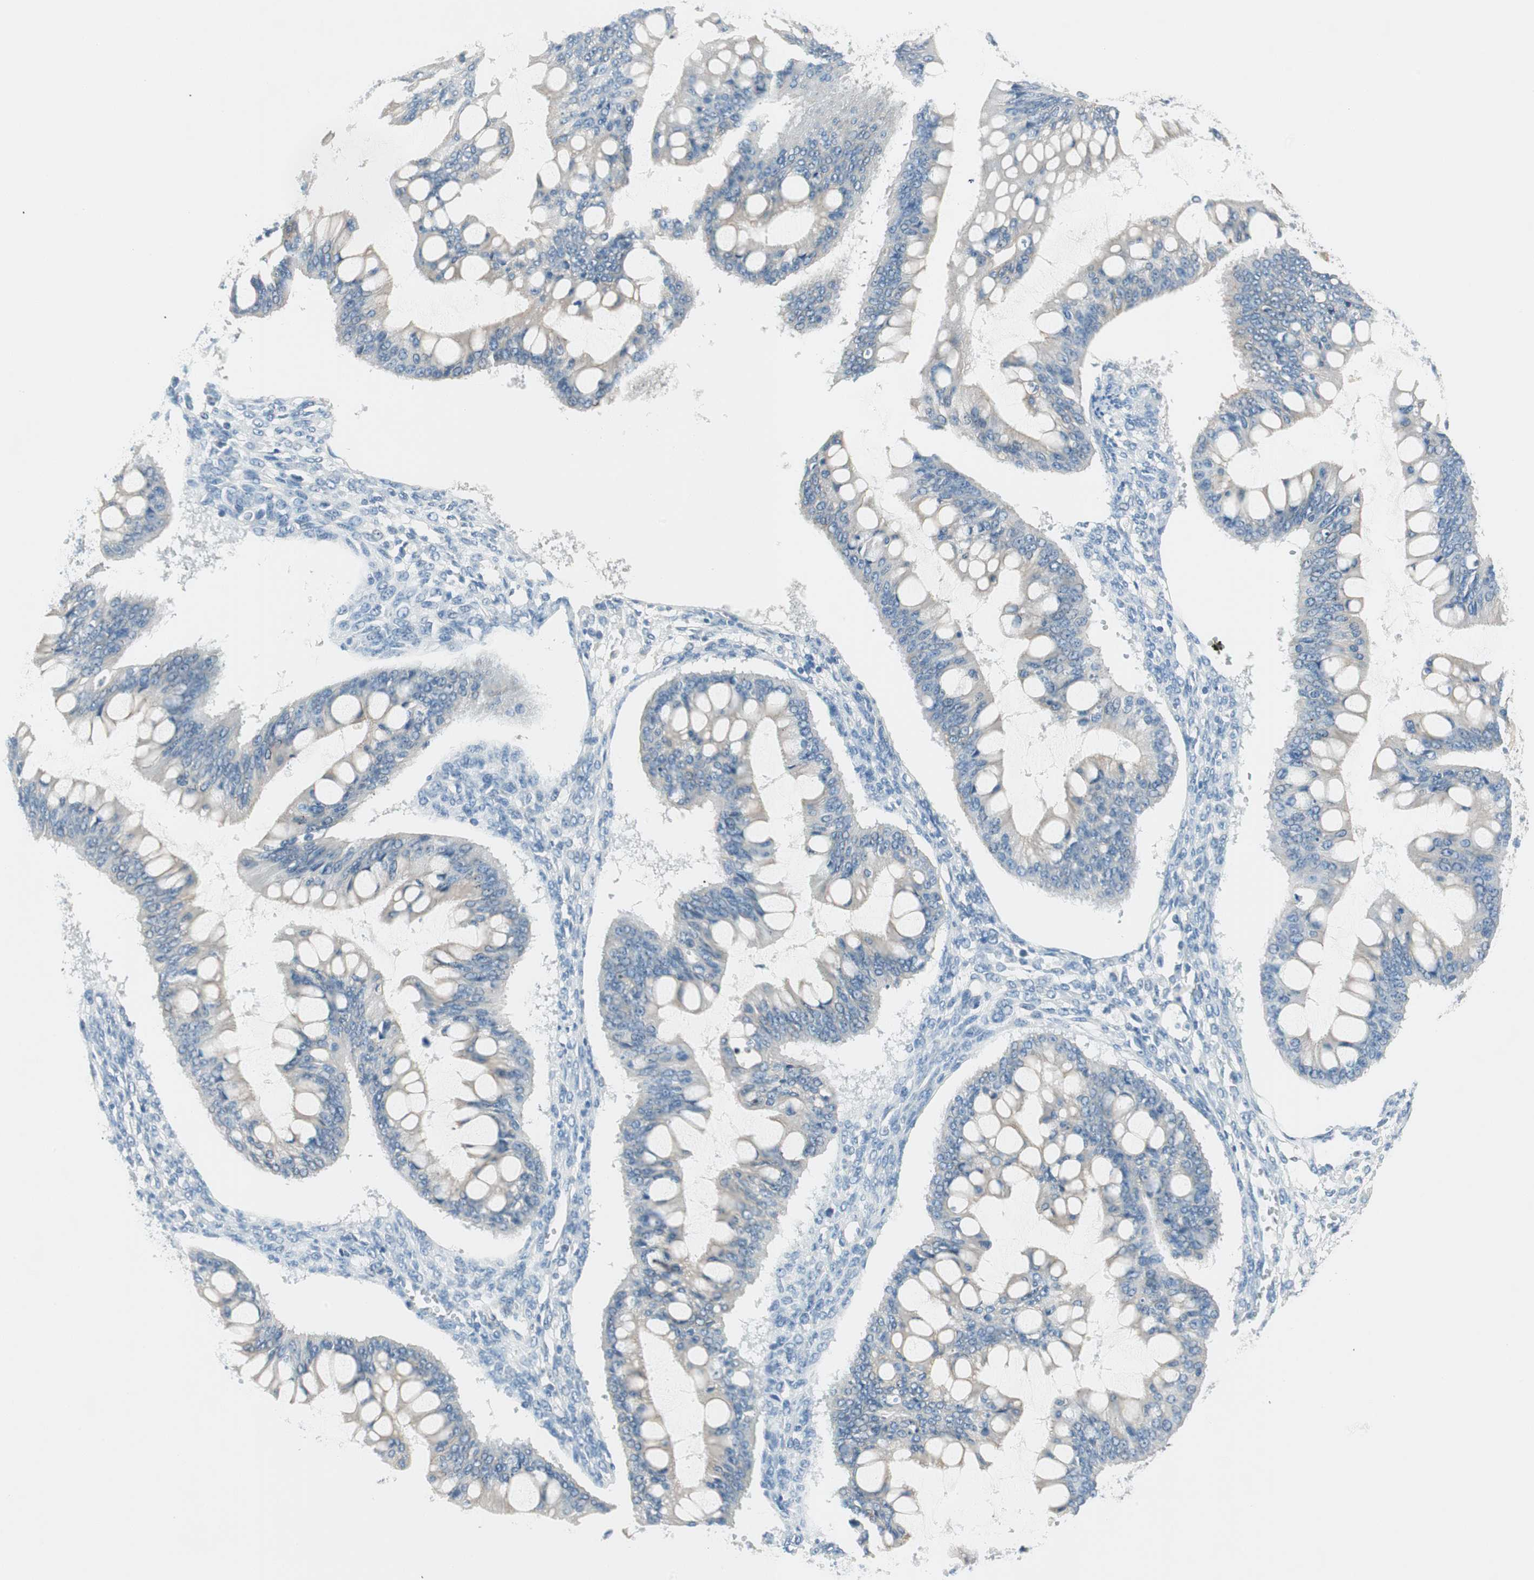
{"staining": {"intensity": "negative", "quantity": "none", "location": "none"}, "tissue": "ovarian cancer", "cell_type": "Tumor cells", "image_type": "cancer", "snomed": [{"axis": "morphology", "description": "Cystadenocarcinoma, mucinous, NOS"}, {"axis": "topography", "description": "Ovary"}], "caption": "The image shows no significant staining in tumor cells of ovarian mucinous cystadenocarcinoma.", "gene": "GNAO1", "patient": {"sex": "female", "age": 73}}